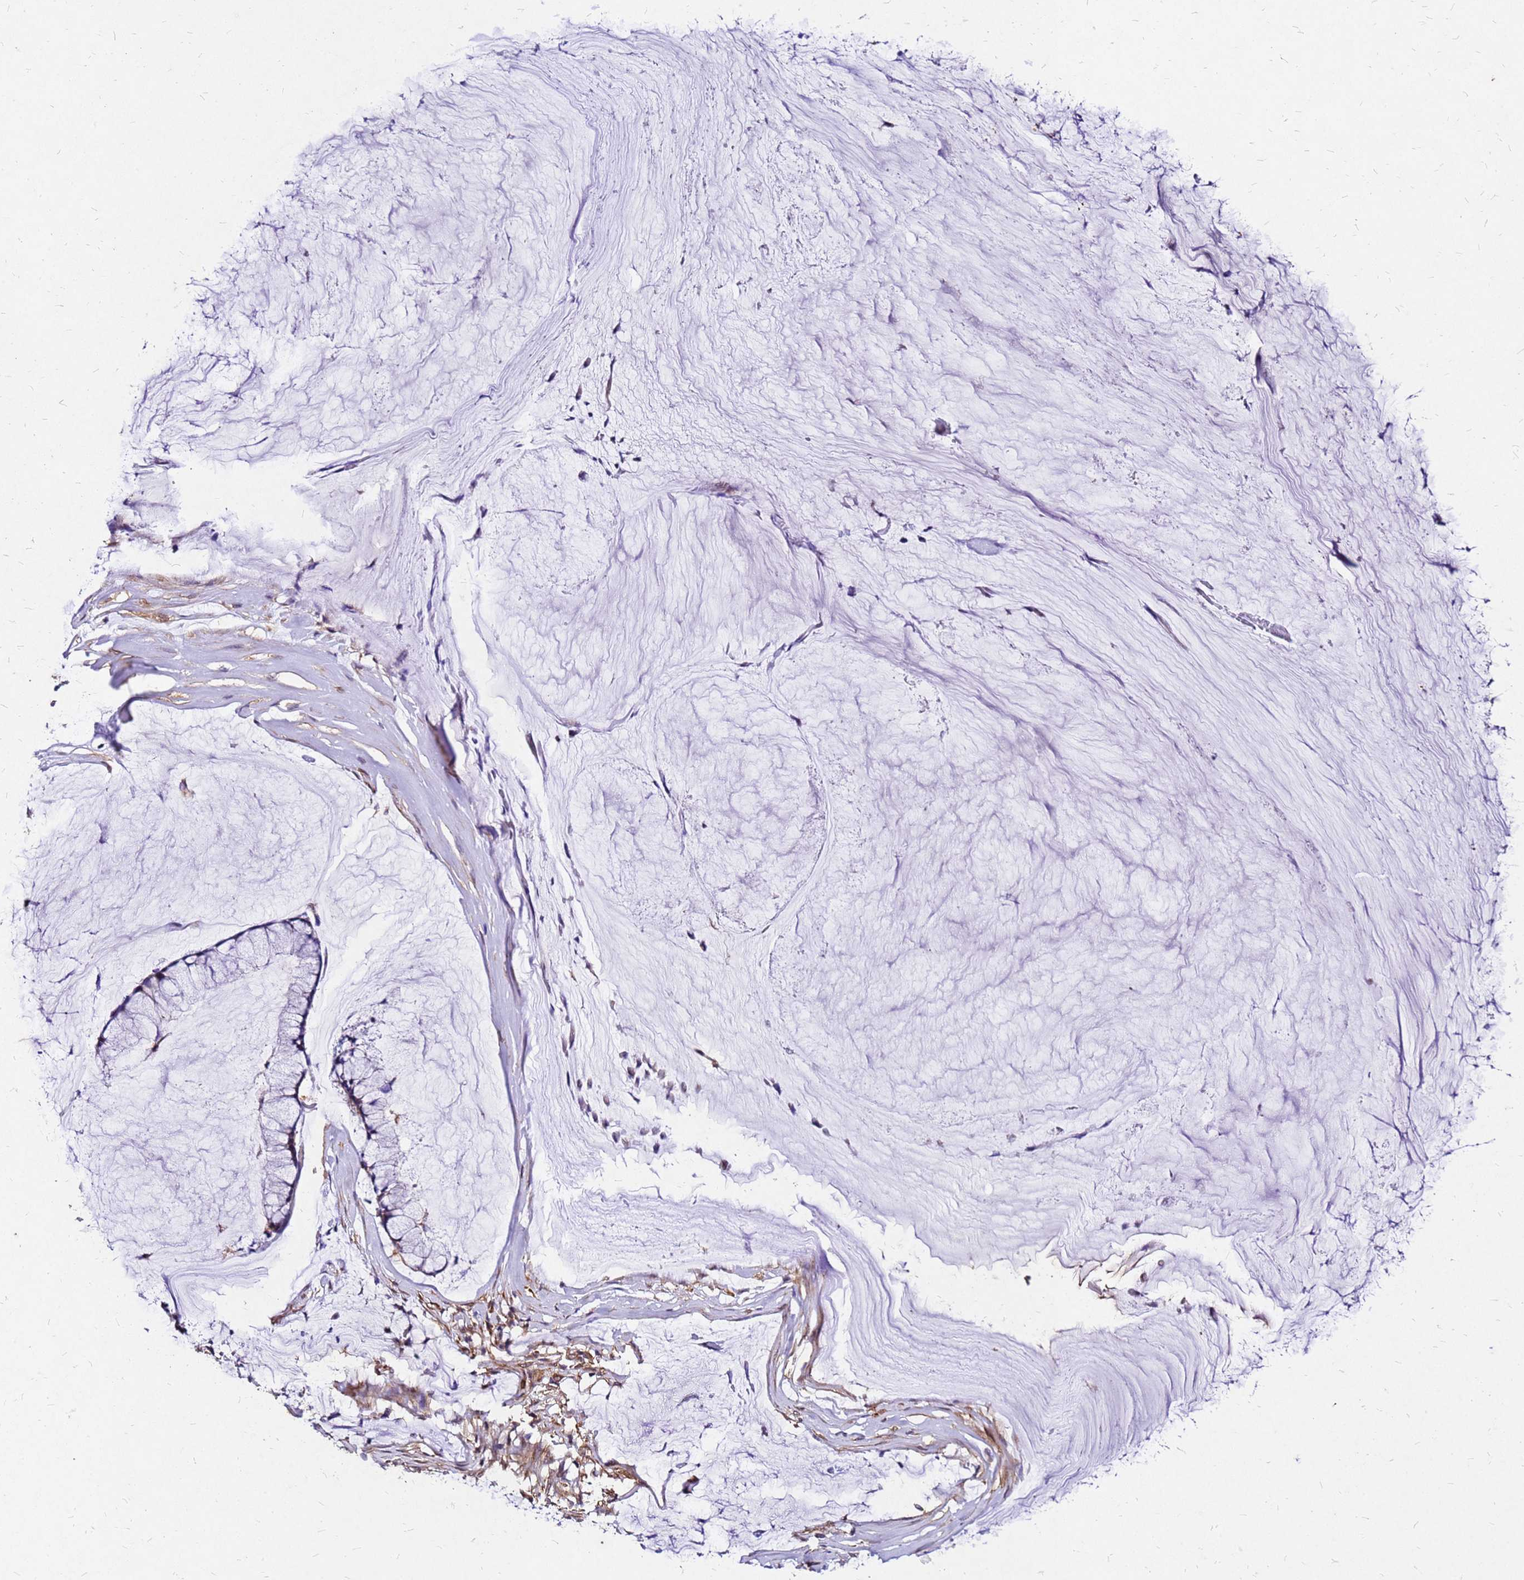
{"staining": {"intensity": "moderate", "quantity": "25%-75%", "location": "cytoplasmic/membranous"}, "tissue": "ovarian cancer", "cell_type": "Tumor cells", "image_type": "cancer", "snomed": [{"axis": "morphology", "description": "Cystadenocarcinoma, mucinous, NOS"}, {"axis": "topography", "description": "Ovary"}], "caption": "Ovarian mucinous cystadenocarcinoma stained for a protein demonstrates moderate cytoplasmic/membranous positivity in tumor cells.", "gene": "DUSP23", "patient": {"sex": "female", "age": 42}}